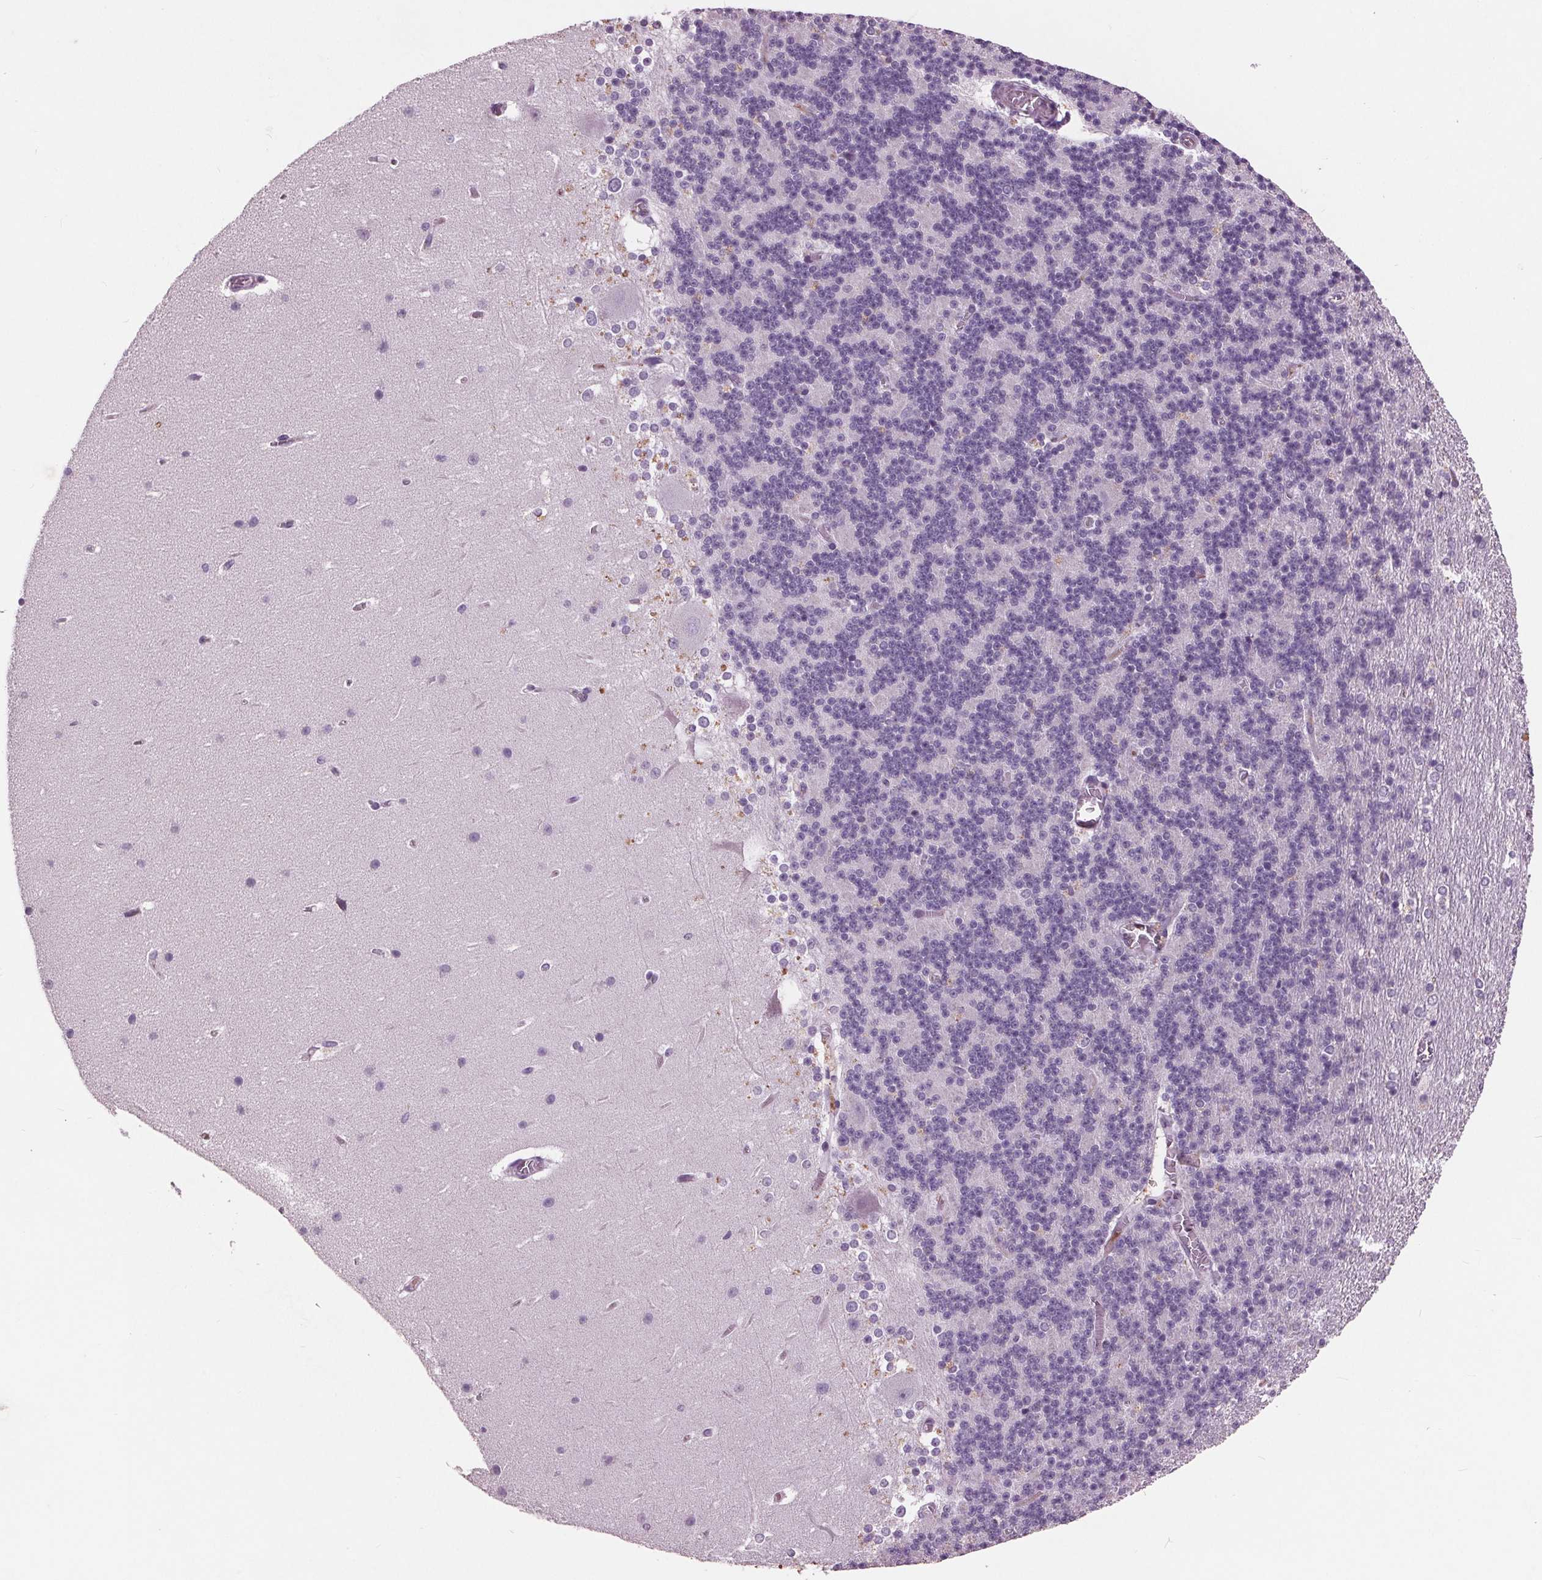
{"staining": {"intensity": "negative", "quantity": "none", "location": "none"}, "tissue": "cerebellum", "cell_type": "Cells in granular layer", "image_type": "normal", "snomed": [{"axis": "morphology", "description": "Normal tissue, NOS"}, {"axis": "topography", "description": "Cerebellum"}], "caption": "DAB (3,3'-diaminobenzidine) immunohistochemical staining of normal cerebellum displays no significant staining in cells in granular layer.", "gene": "C6", "patient": {"sex": "female", "age": 19}}